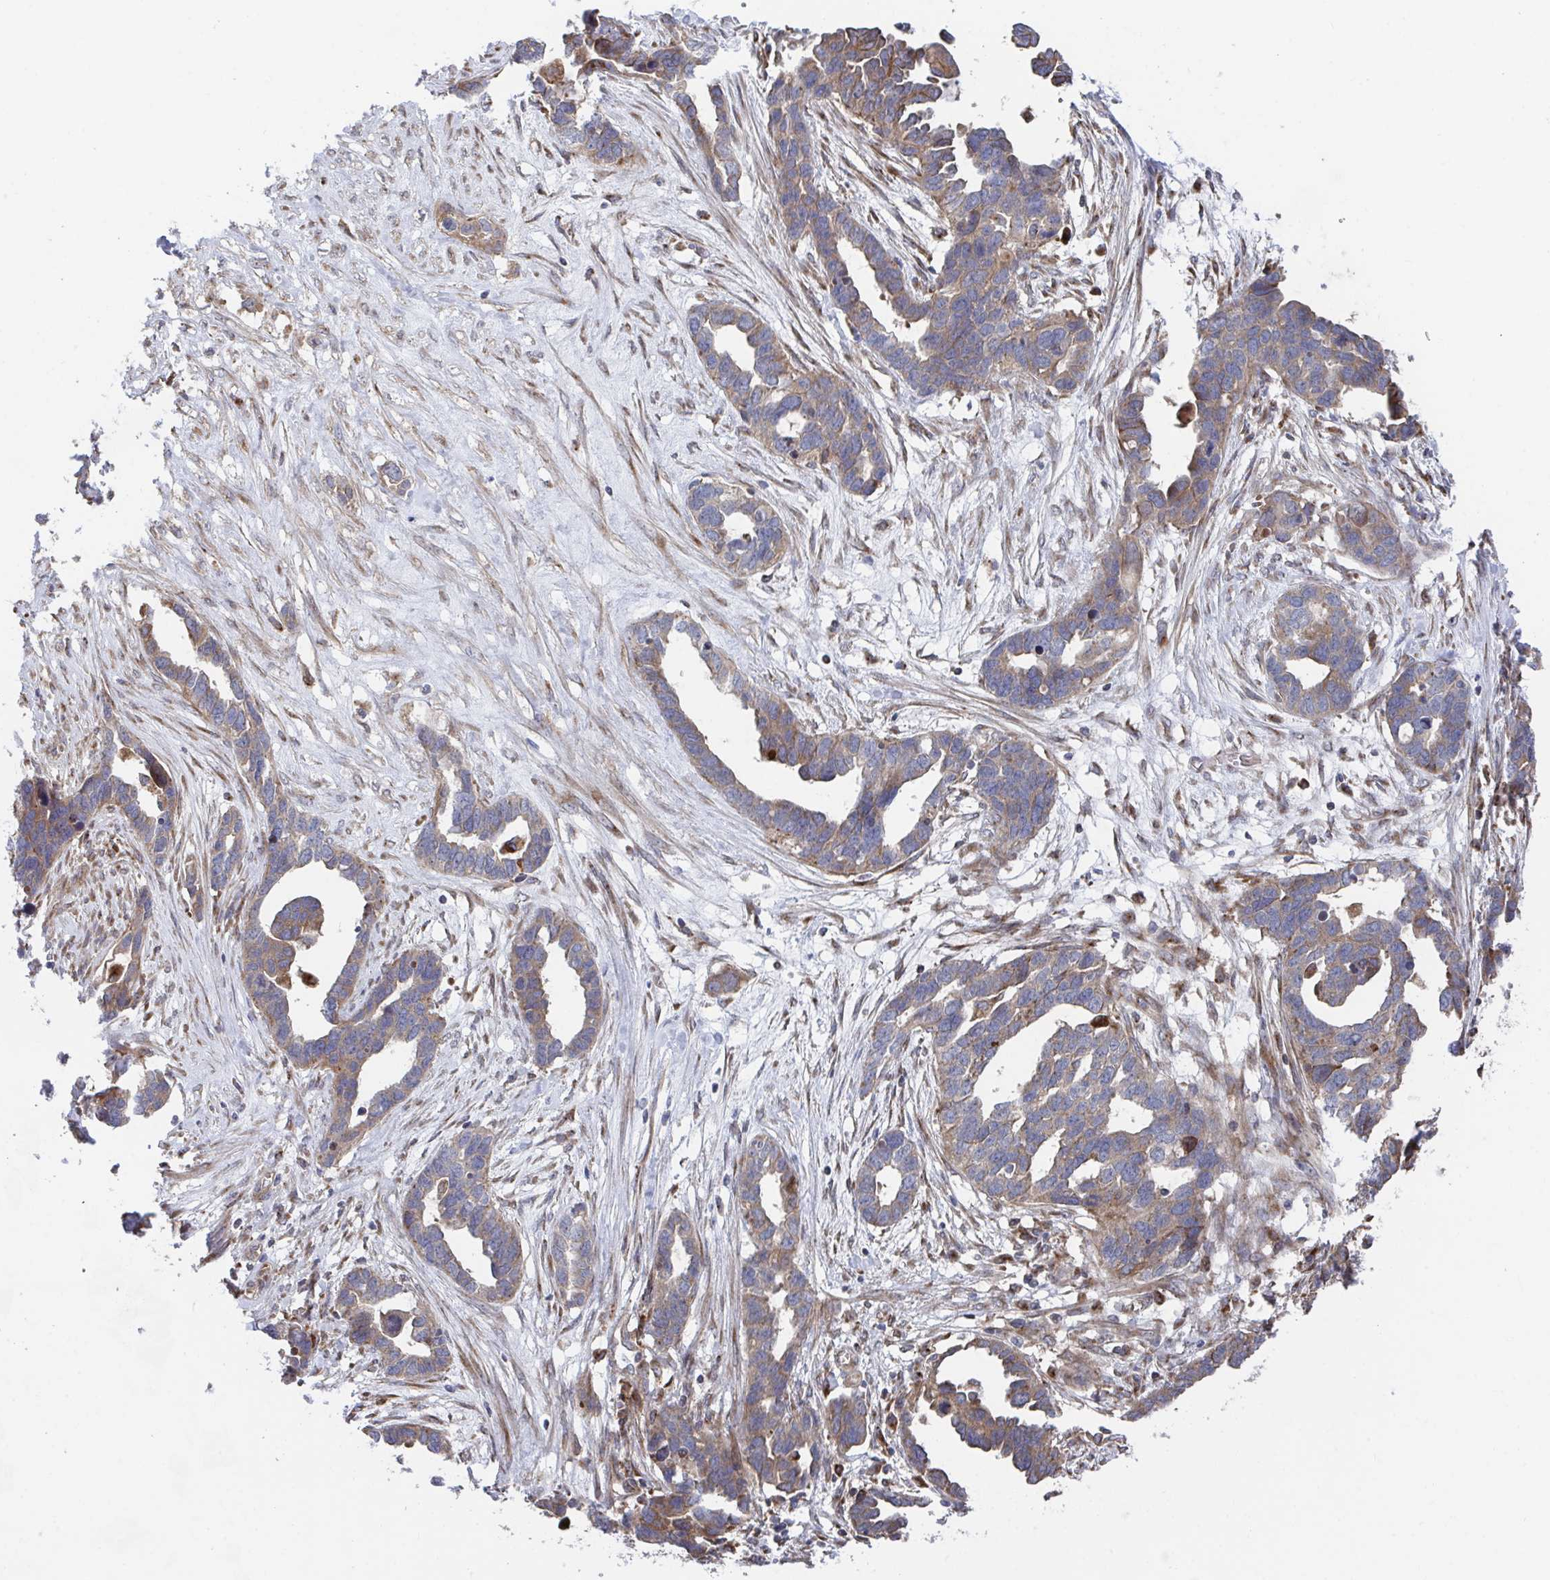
{"staining": {"intensity": "moderate", "quantity": ">75%", "location": "cytoplasmic/membranous"}, "tissue": "ovarian cancer", "cell_type": "Tumor cells", "image_type": "cancer", "snomed": [{"axis": "morphology", "description": "Cystadenocarcinoma, serous, NOS"}, {"axis": "topography", "description": "Ovary"}], "caption": "Serous cystadenocarcinoma (ovarian) was stained to show a protein in brown. There is medium levels of moderate cytoplasmic/membranous positivity in approximately >75% of tumor cells.", "gene": "FJX1", "patient": {"sex": "female", "age": 54}}